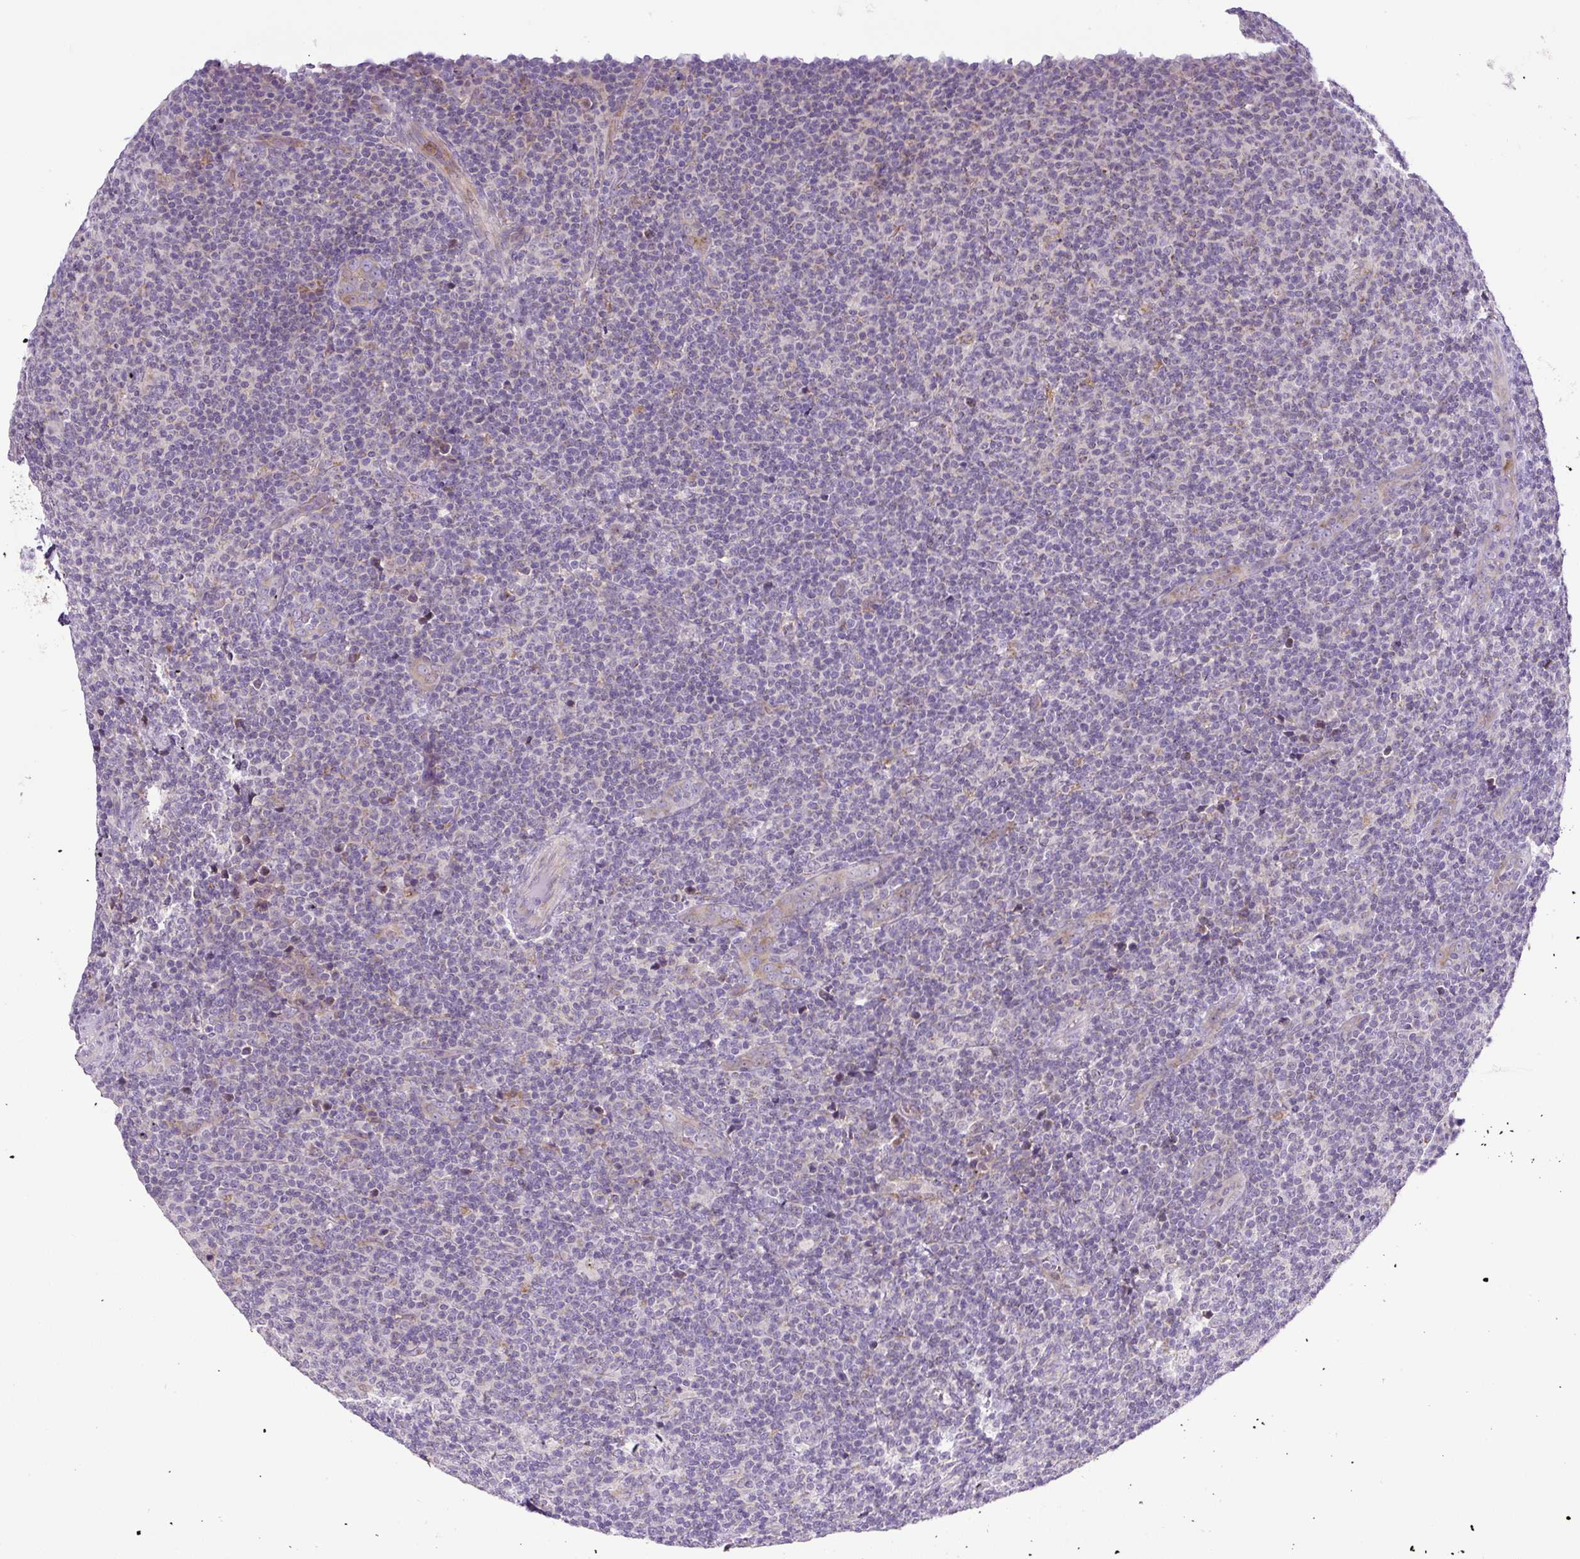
{"staining": {"intensity": "negative", "quantity": "none", "location": "none"}, "tissue": "lymphoma", "cell_type": "Tumor cells", "image_type": "cancer", "snomed": [{"axis": "morphology", "description": "Malignant lymphoma, non-Hodgkin's type, Low grade"}, {"axis": "topography", "description": "Lymph node"}], "caption": "IHC of lymphoma shows no positivity in tumor cells. (DAB (3,3'-diaminobenzidine) immunohistochemistry (IHC), high magnification).", "gene": "HPS4", "patient": {"sex": "male", "age": 66}}